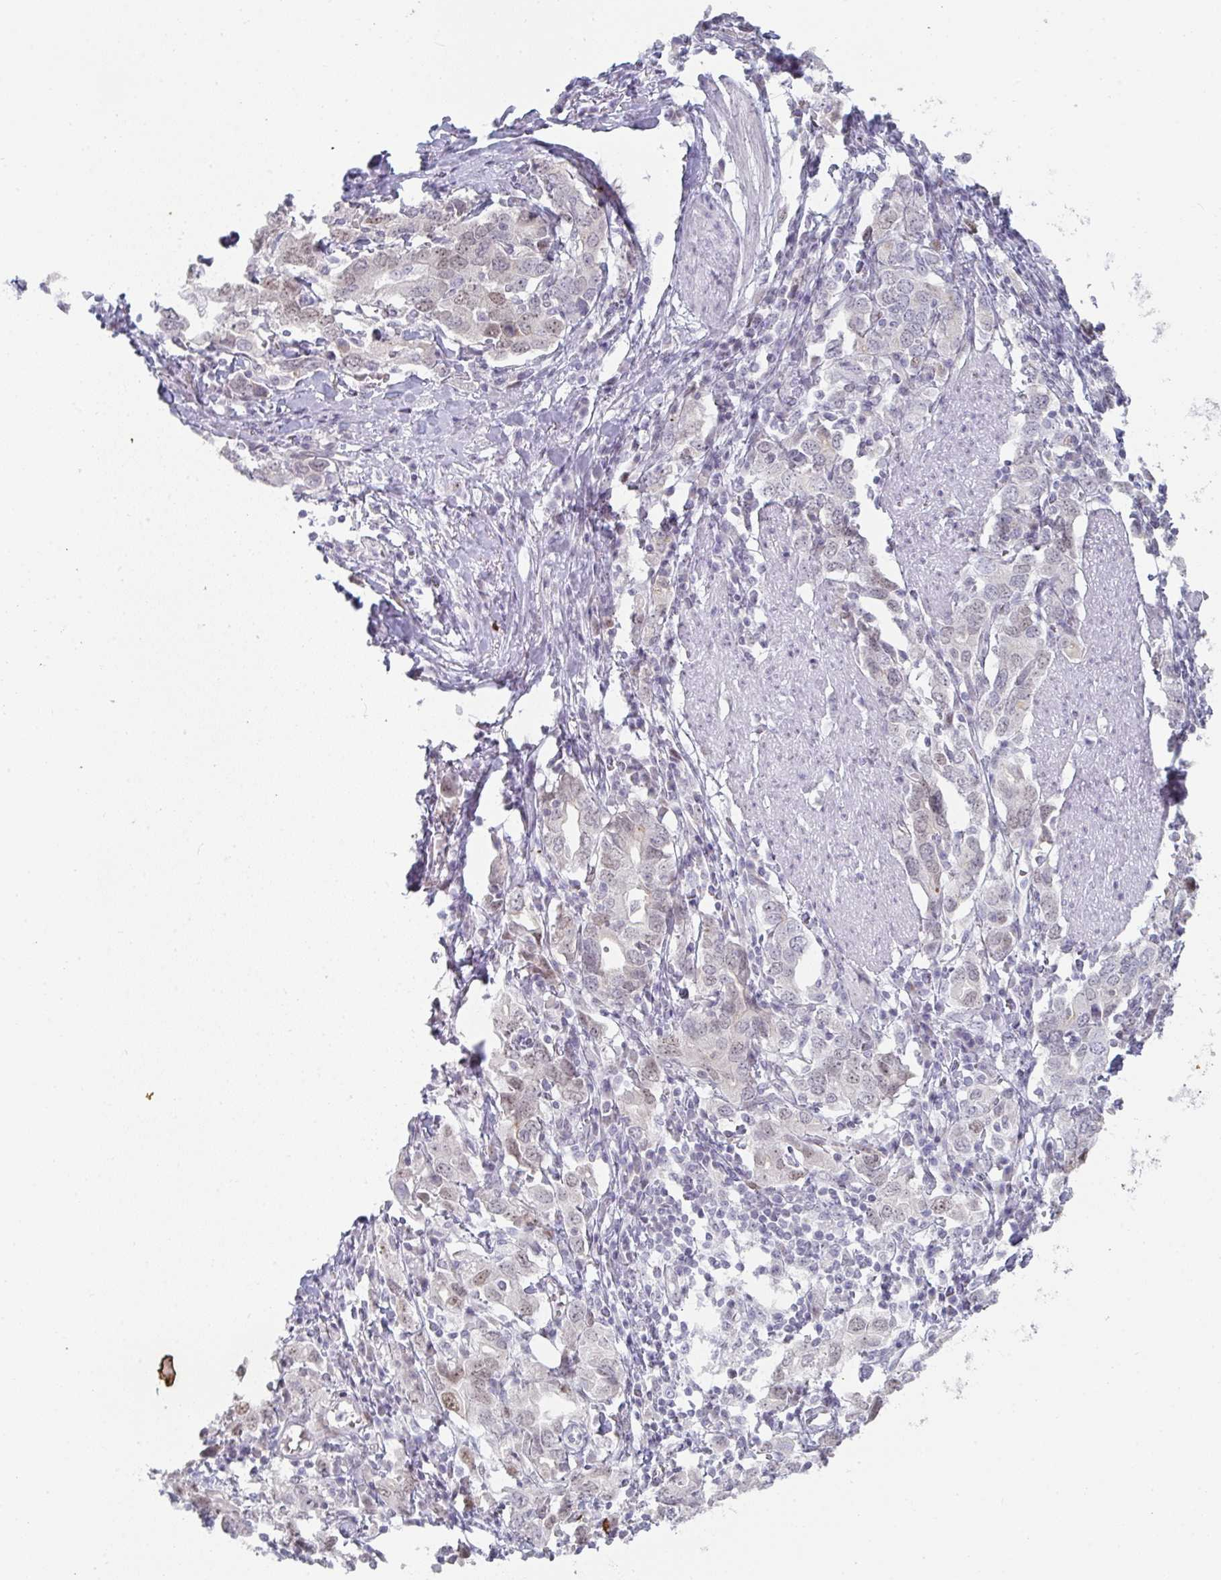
{"staining": {"intensity": "weak", "quantity": "<25%", "location": "nuclear"}, "tissue": "stomach cancer", "cell_type": "Tumor cells", "image_type": "cancer", "snomed": [{"axis": "morphology", "description": "Adenocarcinoma, NOS"}, {"axis": "topography", "description": "Stomach, upper"}, {"axis": "topography", "description": "Stomach"}], "caption": "A high-resolution image shows immunohistochemistry (IHC) staining of adenocarcinoma (stomach), which shows no significant expression in tumor cells.", "gene": "POU2AF2", "patient": {"sex": "male", "age": 62}}